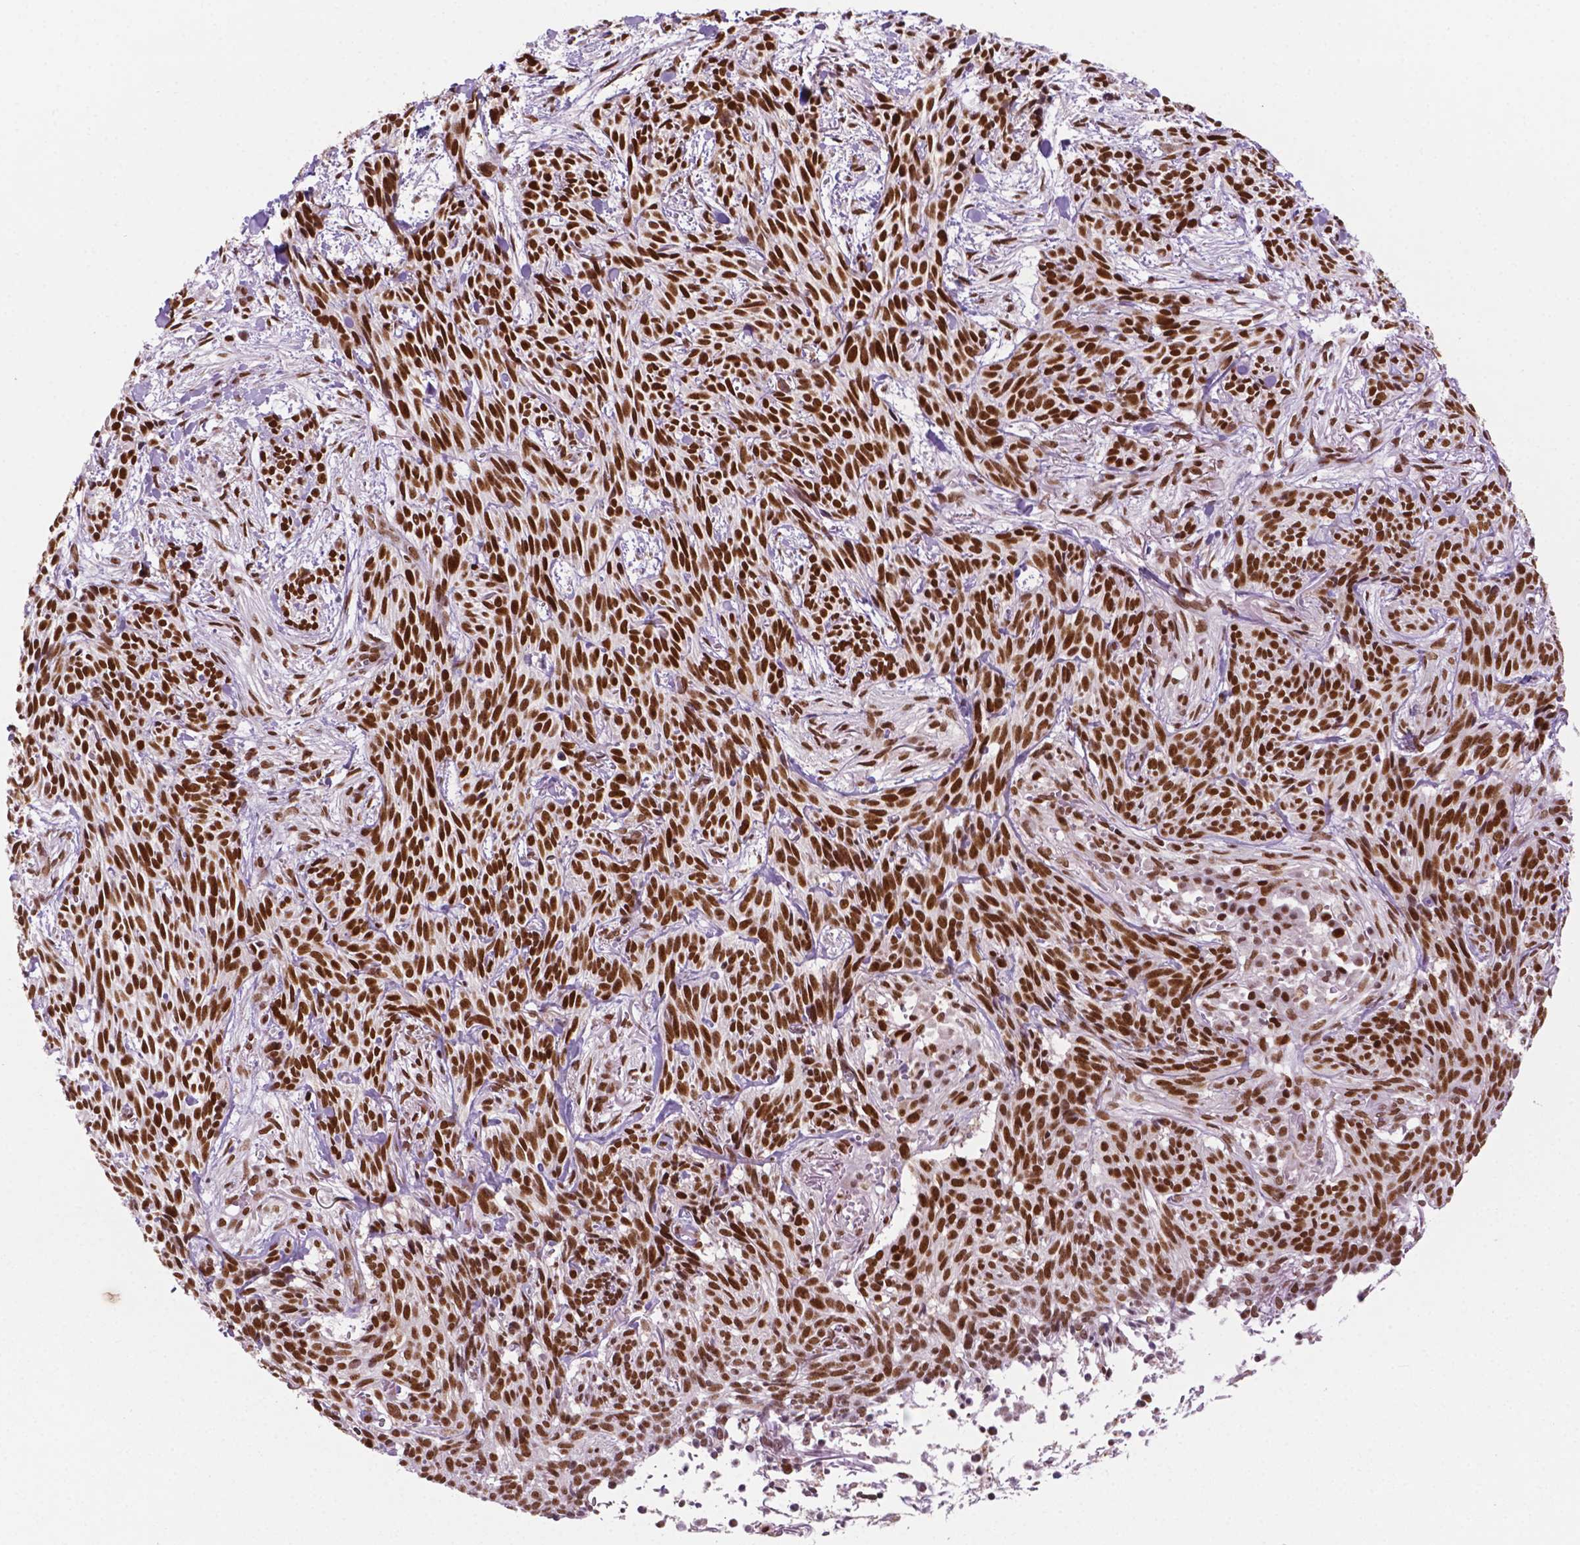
{"staining": {"intensity": "strong", "quantity": "25%-75%", "location": "nuclear"}, "tissue": "skin cancer", "cell_type": "Tumor cells", "image_type": "cancer", "snomed": [{"axis": "morphology", "description": "Basal cell carcinoma"}, {"axis": "topography", "description": "Skin"}], "caption": "A photomicrograph of skin basal cell carcinoma stained for a protein reveals strong nuclear brown staining in tumor cells. Using DAB (brown) and hematoxylin (blue) stains, captured at high magnification using brightfield microscopy.", "gene": "MLH1", "patient": {"sex": "male", "age": 71}}